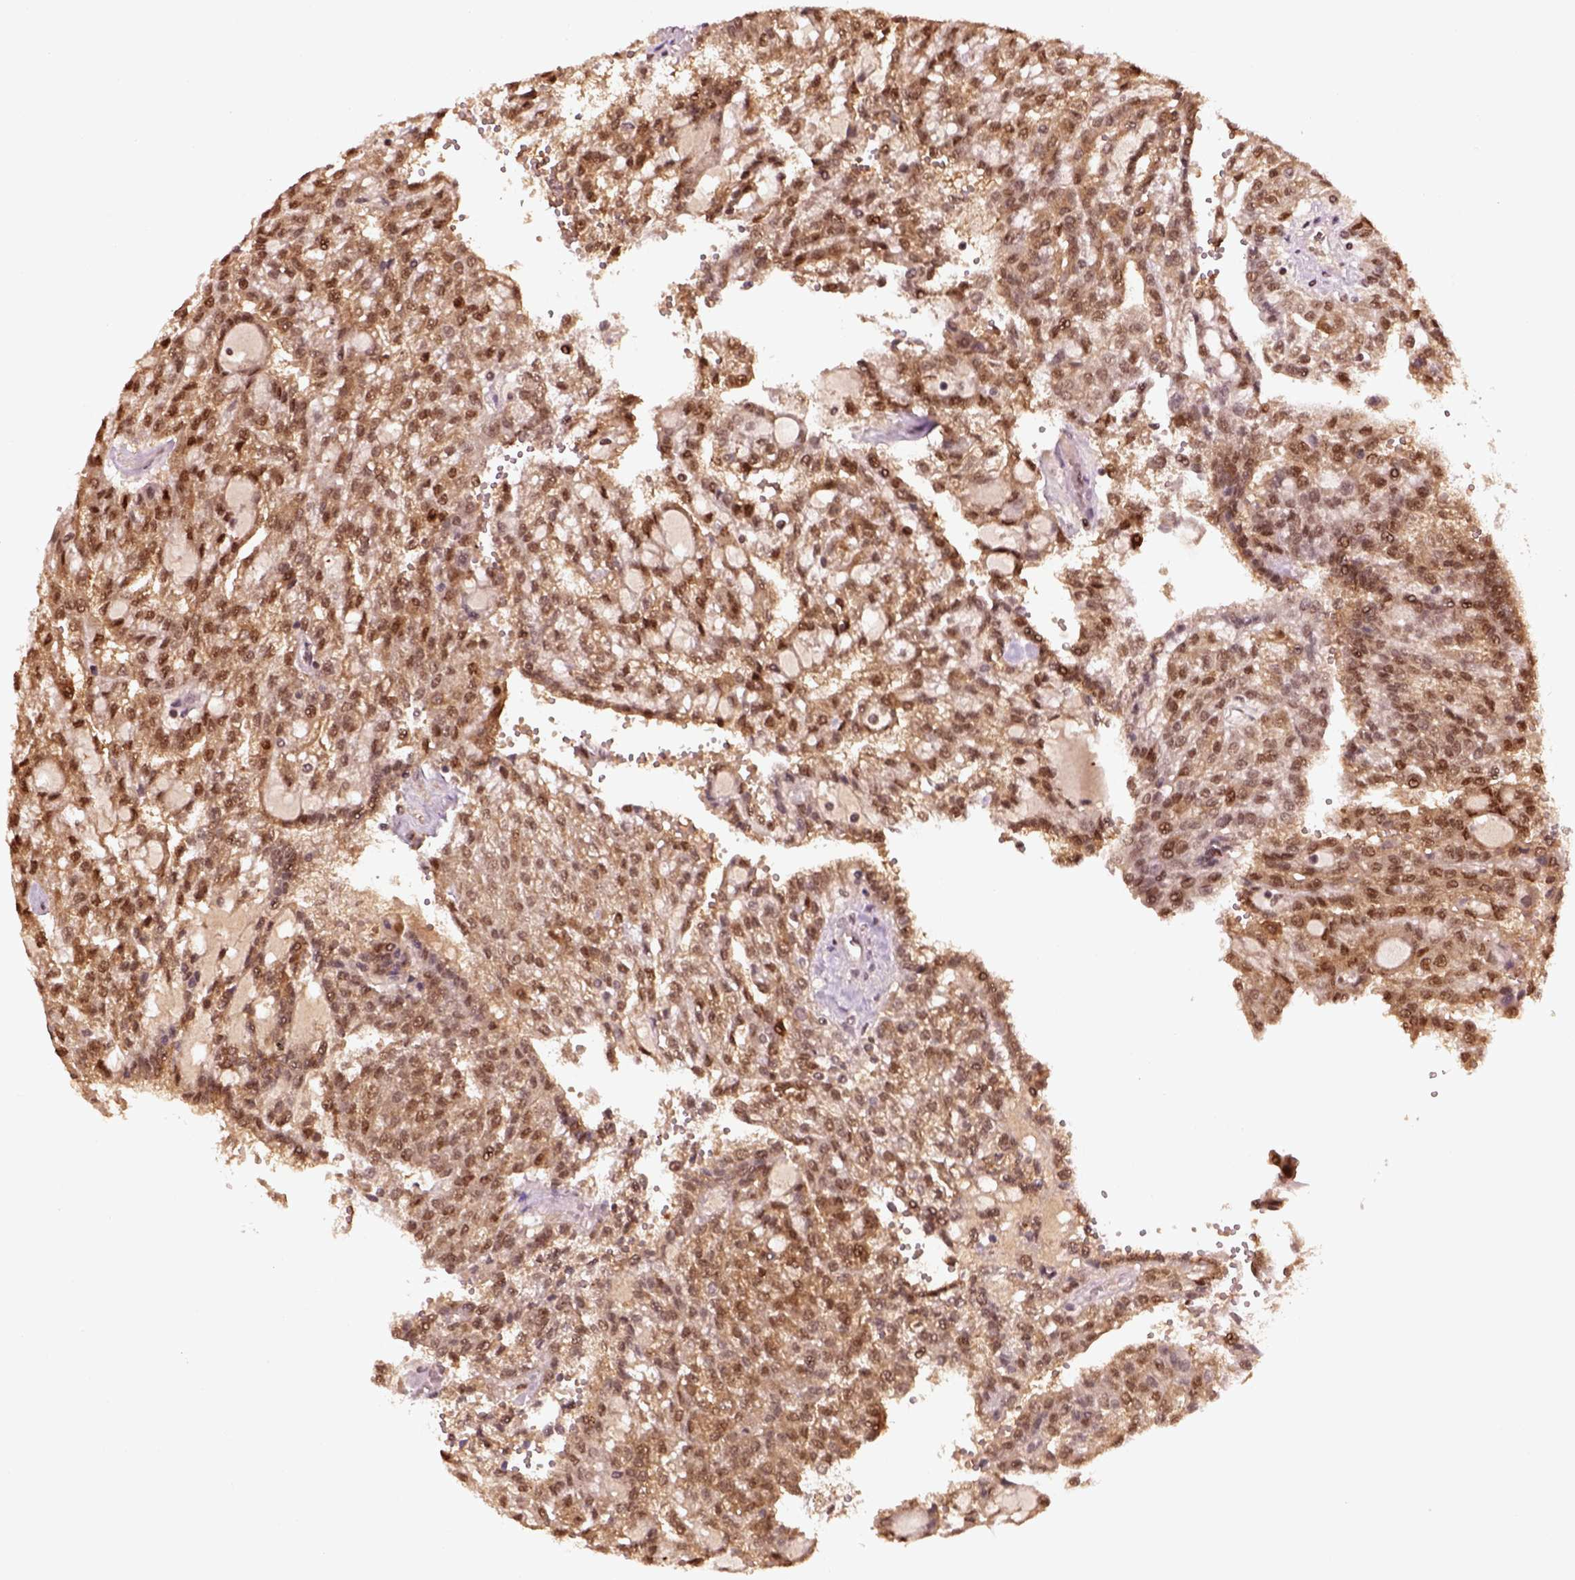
{"staining": {"intensity": "moderate", "quantity": ">75%", "location": "cytoplasmic/membranous,nuclear"}, "tissue": "renal cancer", "cell_type": "Tumor cells", "image_type": "cancer", "snomed": [{"axis": "morphology", "description": "Adenocarcinoma, NOS"}, {"axis": "topography", "description": "Kidney"}], "caption": "Adenocarcinoma (renal) stained for a protein shows moderate cytoplasmic/membranous and nuclear positivity in tumor cells.", "gene": "GOT1", "patient": {"sex": "male", "age": 63}}